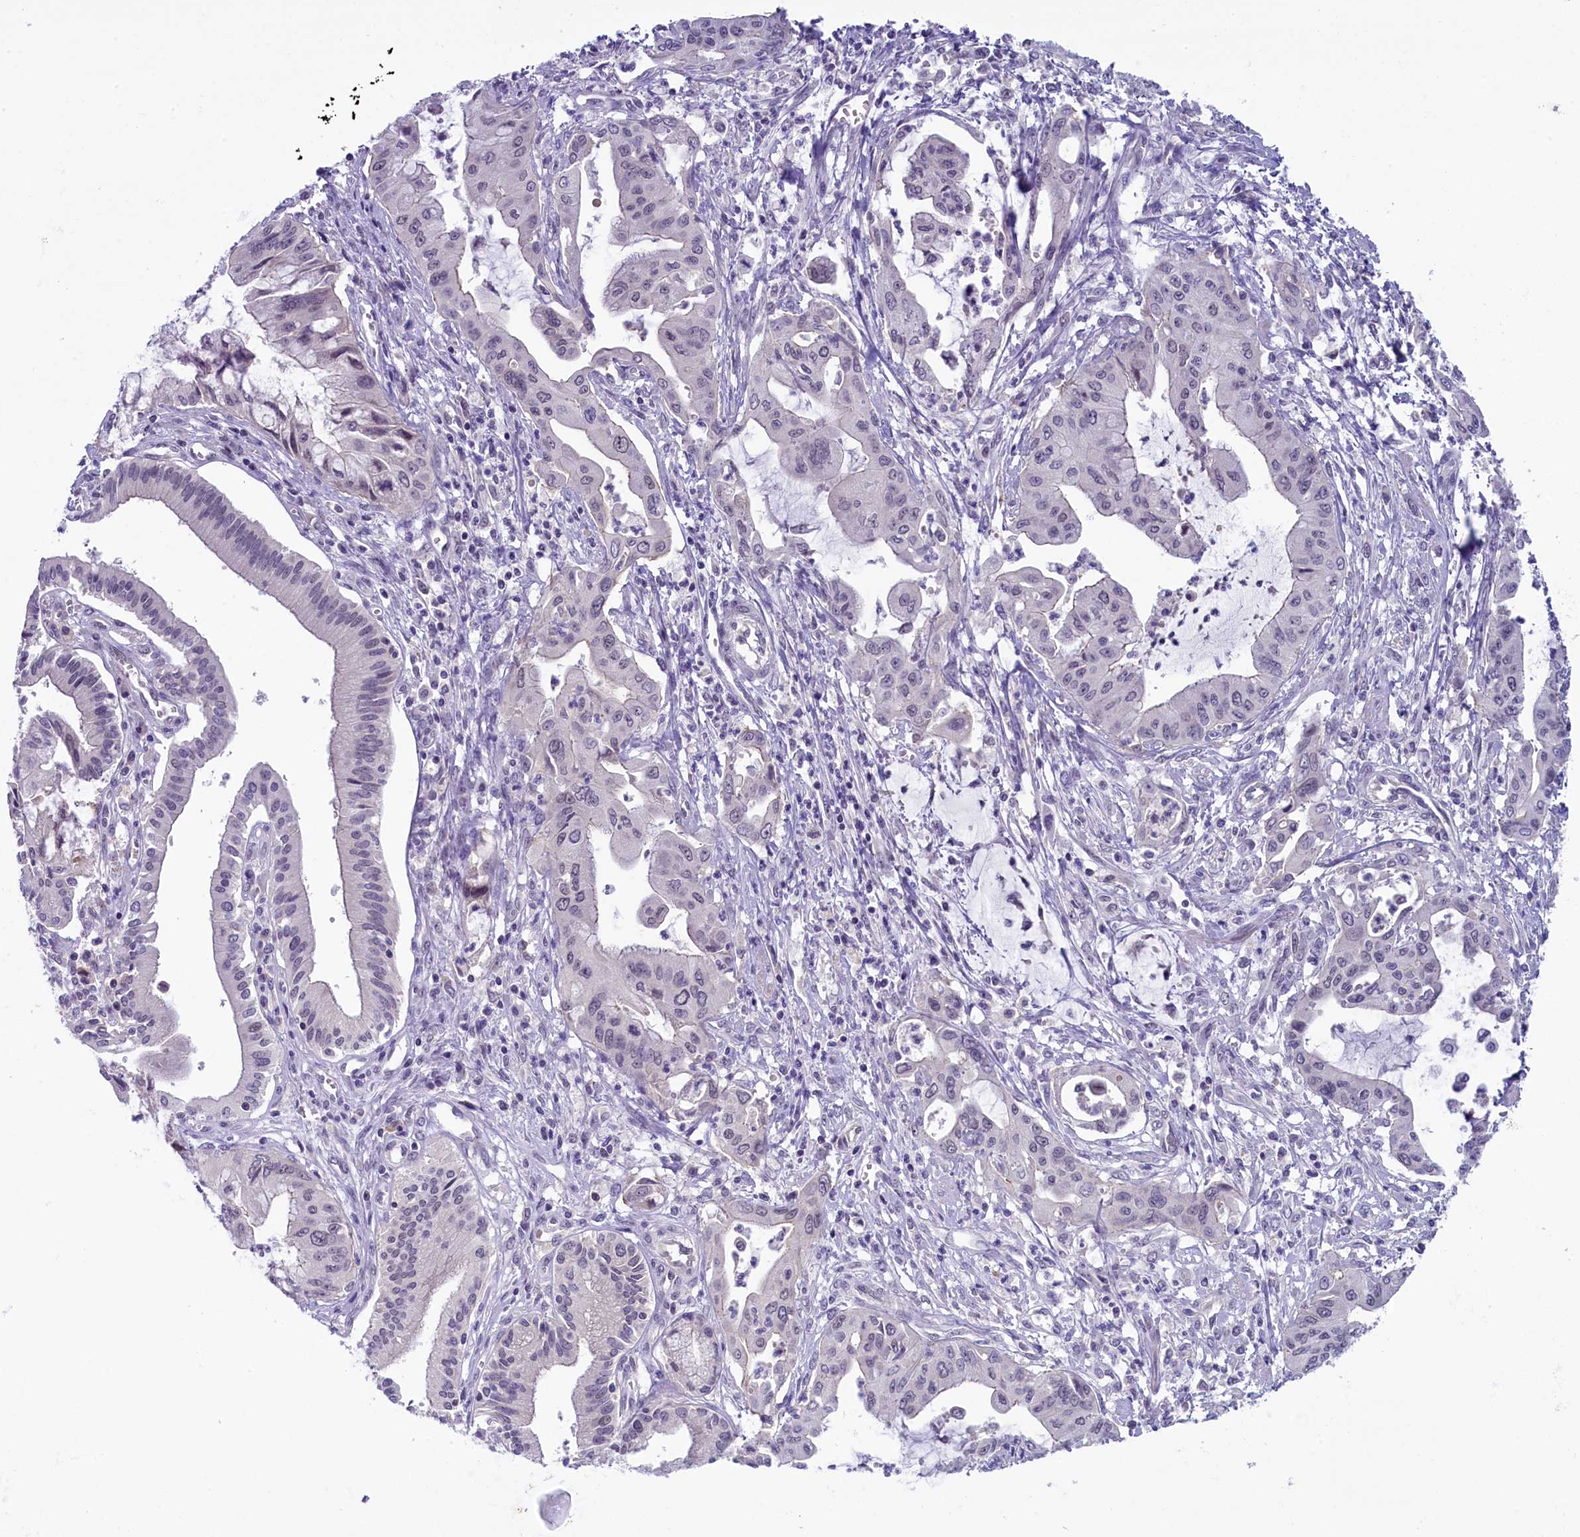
{"staining": {"intensity": "negative", "quantity": "none", "location": "none"}, "tissue": "pancreatic cancer", "cell_type": "Tumor cells", "image_type": "cancer", "snomed": [{"axis": "morphology", "description": "Adenocarcinoma, NOS"}, {"axis": "topography", "description": "Pancreas"}], "caption": "Micrograph shows no significant protein staining in tumor cells of pancreatic cancer (adenocarcinoma).", "gene": "CRAMP1", "patient": {"sex": "male", "age": 46}}